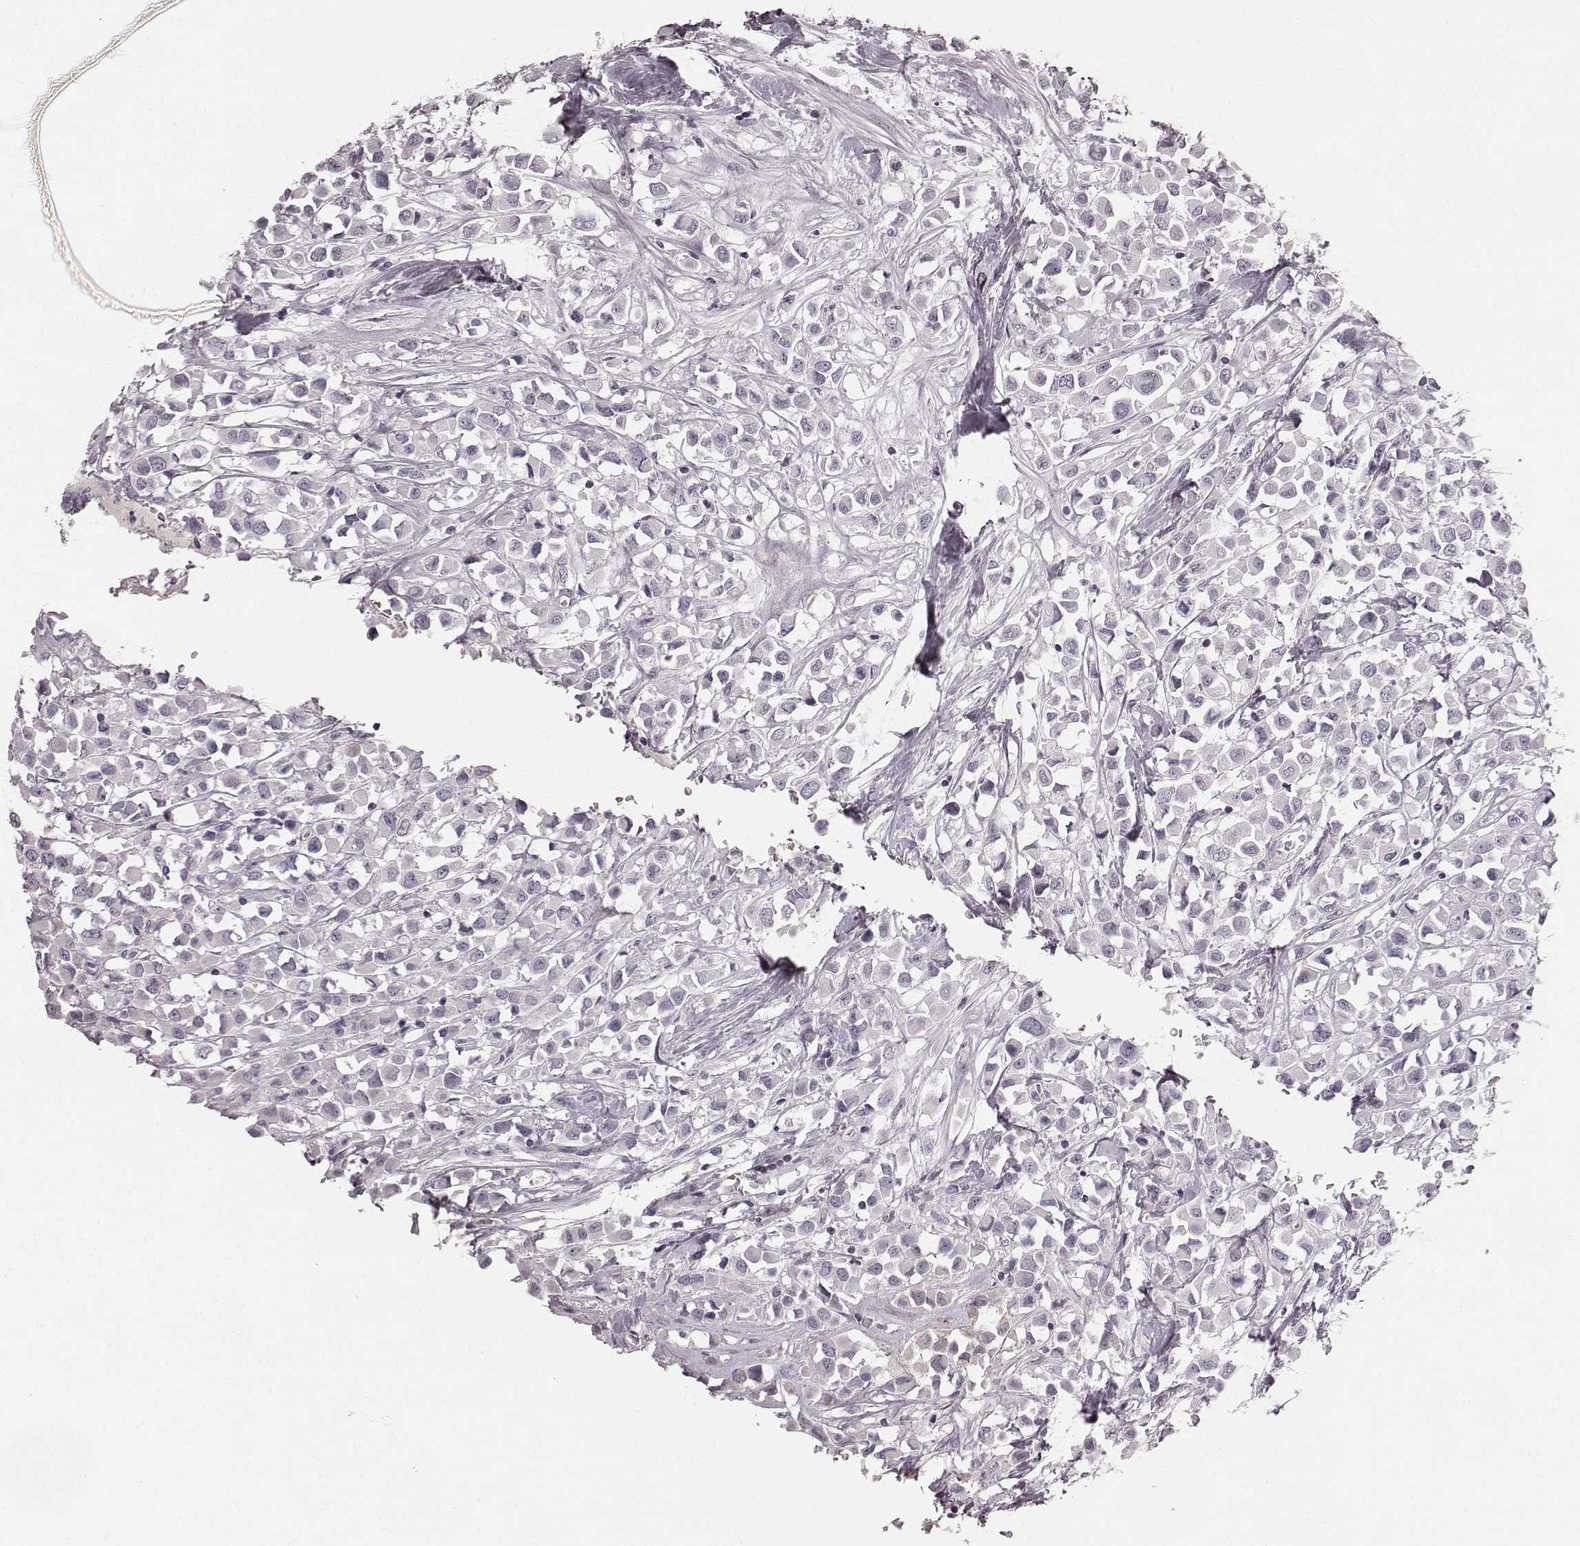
{"staining": {"intensity": "negative", "quantity": "none", "location": "none"}, "tissue": "breast cancer", "cell_type": "Tumor cells", "image_type": "cancer", "snomed": [{"axis": "morphology", "description": "Duct carcinoma"}, {"axis": "topography", "description": "Breast"}], "caption": "Immunohistochemical staining of human breast cancer shows no significant staining in tumor cells.", "gene": "RIT2", "patient": {"sex": "female", "age": 61}}